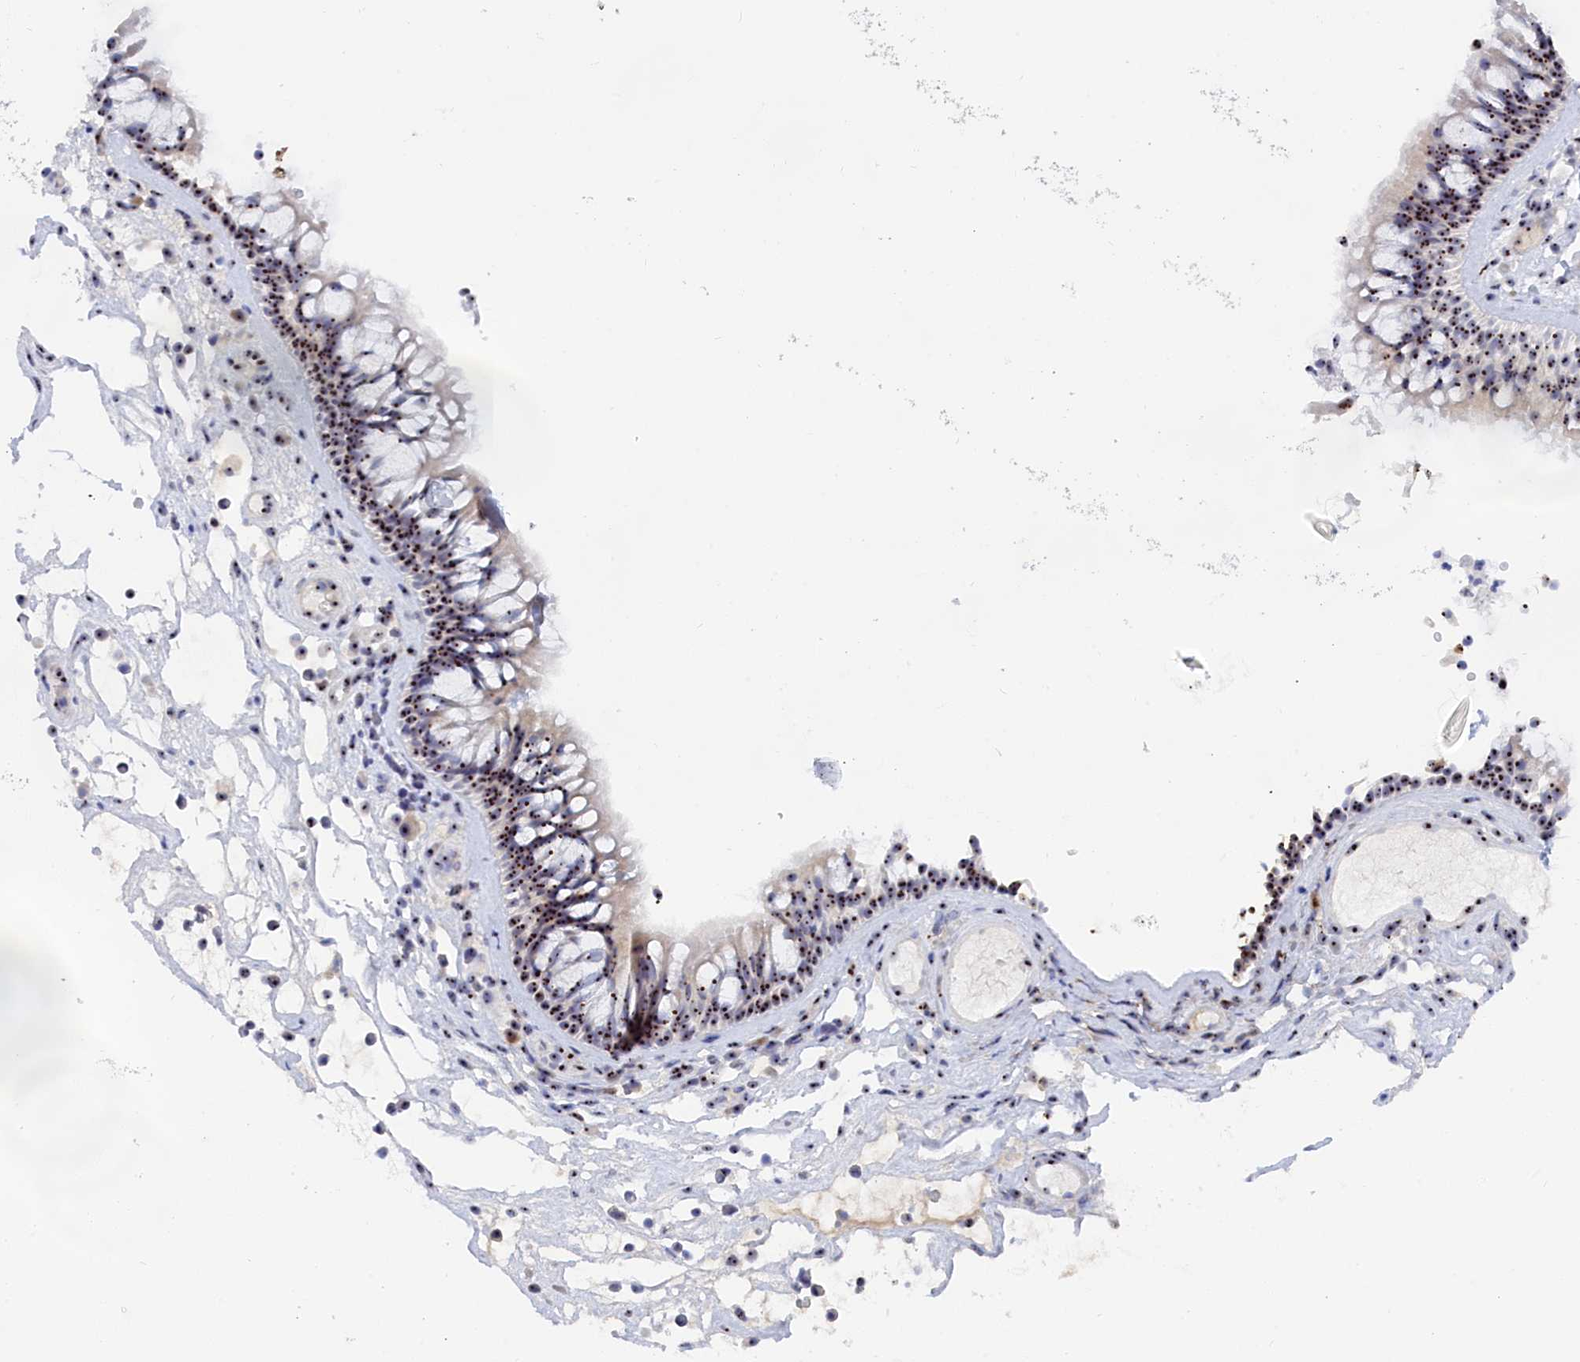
{"staining": {"intensity": "strong", "quantity": ">75%", "location": "nuclear"}, "tissue": "nasopharynx", "cell_type": "Respiratory epithelial cells", "image_type": "normal", "snomed": [{"axis": "morphology", "description": "Normal tissue, NOS"}, {"axis": "morphology", "description": "Inflammation, NOS"}, {"axis": "morphology", "description": "Malignant melanoma, Metastatic site"}, {"axis": "topography", "description": "Nasopharynx"}], "caption": "A high-resolution micrograph shows immunohistochemistry (IHC) staining of benign nasopharynx, which displays strong nuclear staining in about >75% of respiratory epithelial cells. The protein of interest is shown in brown color, while the nuclei are stained blue.", "gene": "RSL1D1", "patient": {"sex": "male", "age": 70}}